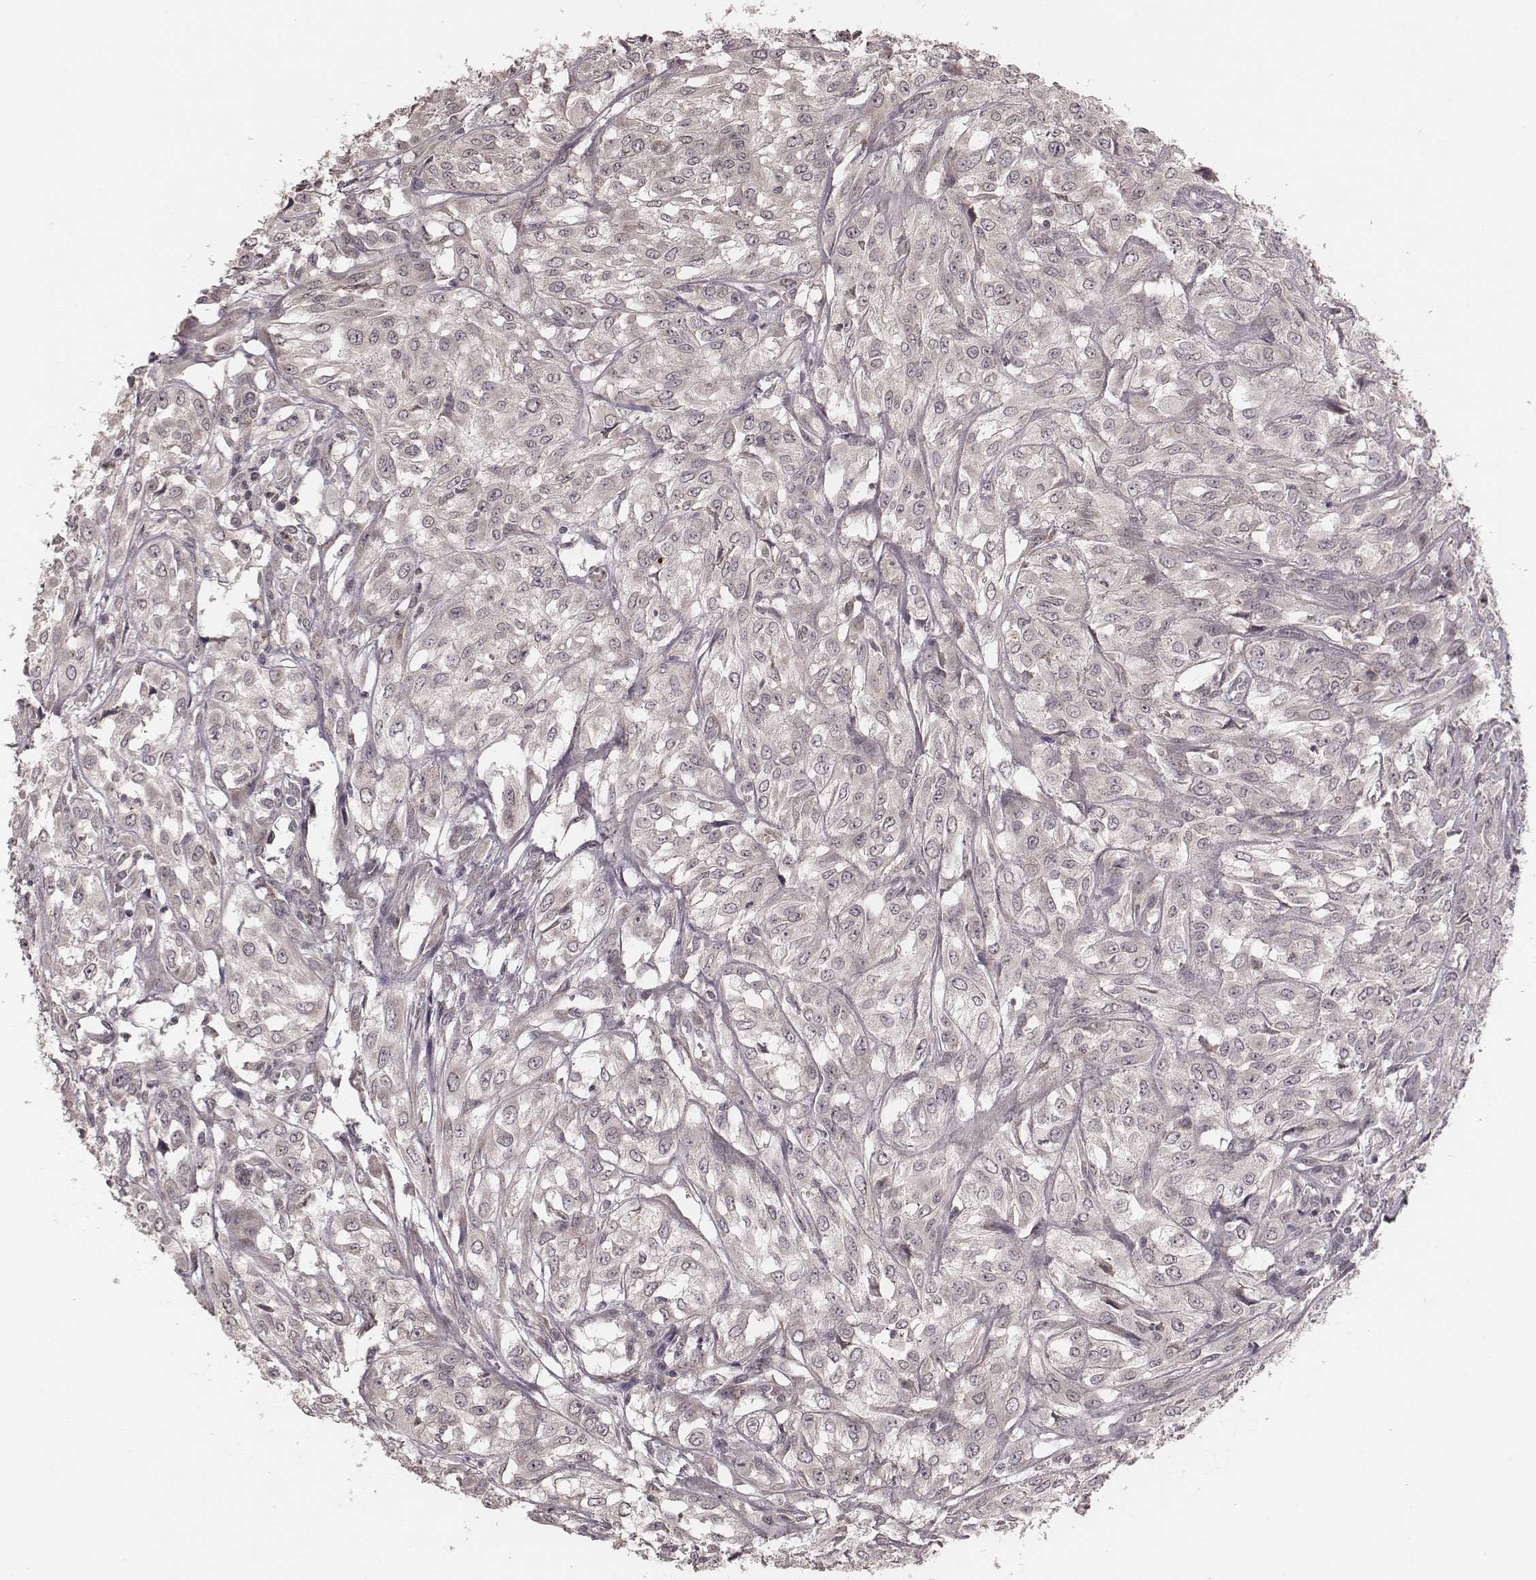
{"staining": {"intensity": "negative", "quantity": "none", "location": "none"}, "tissue": "urothelial cancer", "cell_type": "Tumor cells", "image_type": "cancer", "snomed": [{"axis": "morphology", "description": "Urothelial carcinoma, High grade"}, {"axis": "topography", "description": "Urinary bladder"}], "caption": "Protein analysis of urothelial cancer reveals no significant staining in tumor cells. (Stains: DAB (3,3'-diaminobenzidine) IHC with hematoxylin counter stain, Microscopy: brightfield microscopy at high magnification).", "gene": "IL5", "patient": {"sex": "male", "age": 67}}